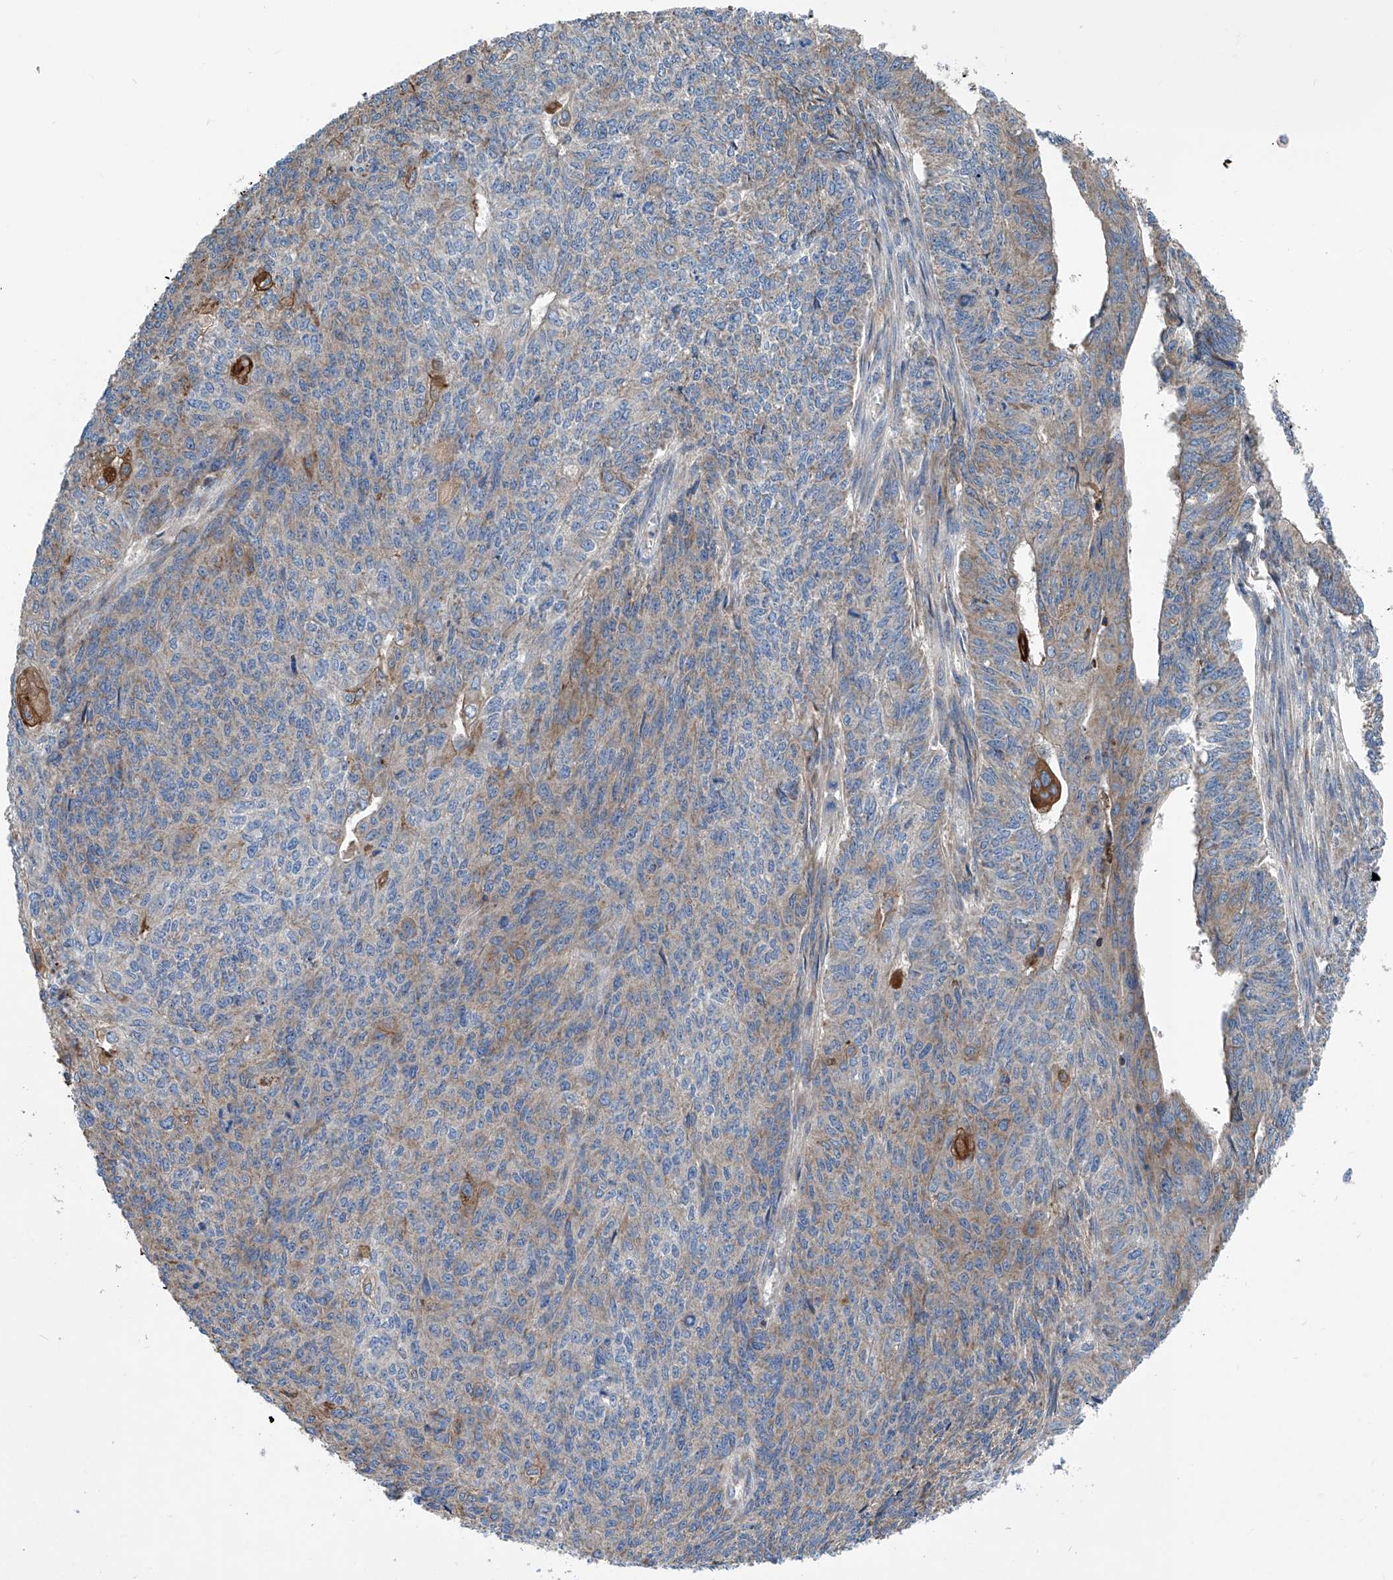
{"staining": {"intensity": "moderate", "quantity": "<25%", "location": "cytoplasmic/membranous"}, "tissue": "endometrial cancer", "cell_type": "Tumor cells", "image_type": "cancer", "snomed": [{"axis": "morphology", "description": "Adenocarcinoma, NOS"}, {"axis": "topography", "description": "Endometrium"}], "caption": "The photomicrograph reveals a brown stain indicating the presence of a protein in the cytoplasmic/membranous of tumor cells in adenocarcinoma (endometrial).", "gene": "ASCC3", "patient": {"sex": "female", "age": 32}}